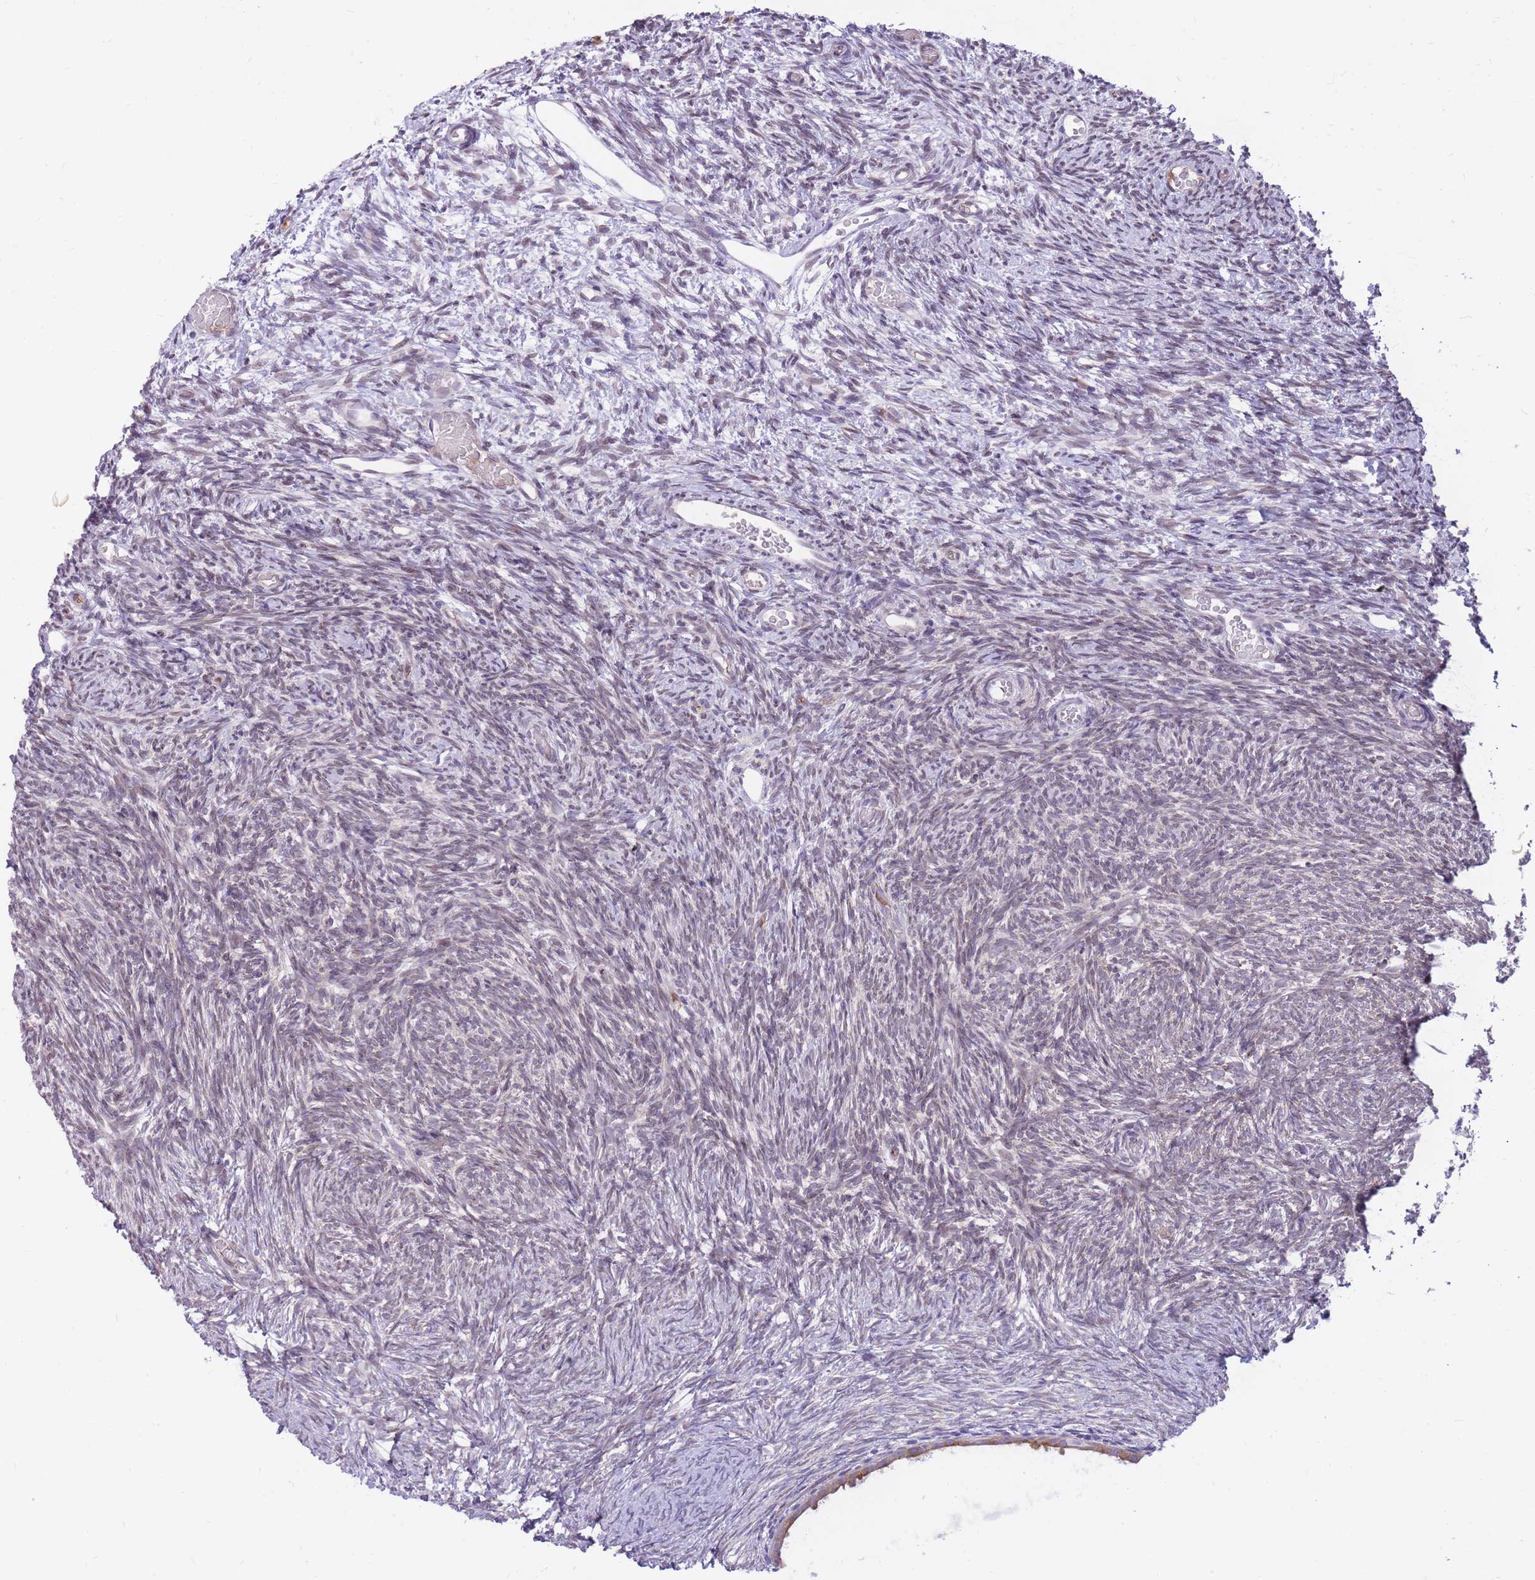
{"staining": {"intensity": "weak", "quantity": "25%-75%", "location": "nuclear"}, "tissue": "ovary", "cell_type": "Ovarian stroma cells", "image_type": "normal", "snomed": [{"axis": "morphology", "description": "Normal tissue, NOS"}, {"axis": "topography", "description": "Ovary"}], "caption": "Protein staining shows weak nuclear expression in approximately 25%-75% of ovarian stroma cells in benign ovary. (Brightfield microscopy of DAB IHC at high magnification).", "gene": "HOOK2", "patient": {"sex": "female", "age": 39}}